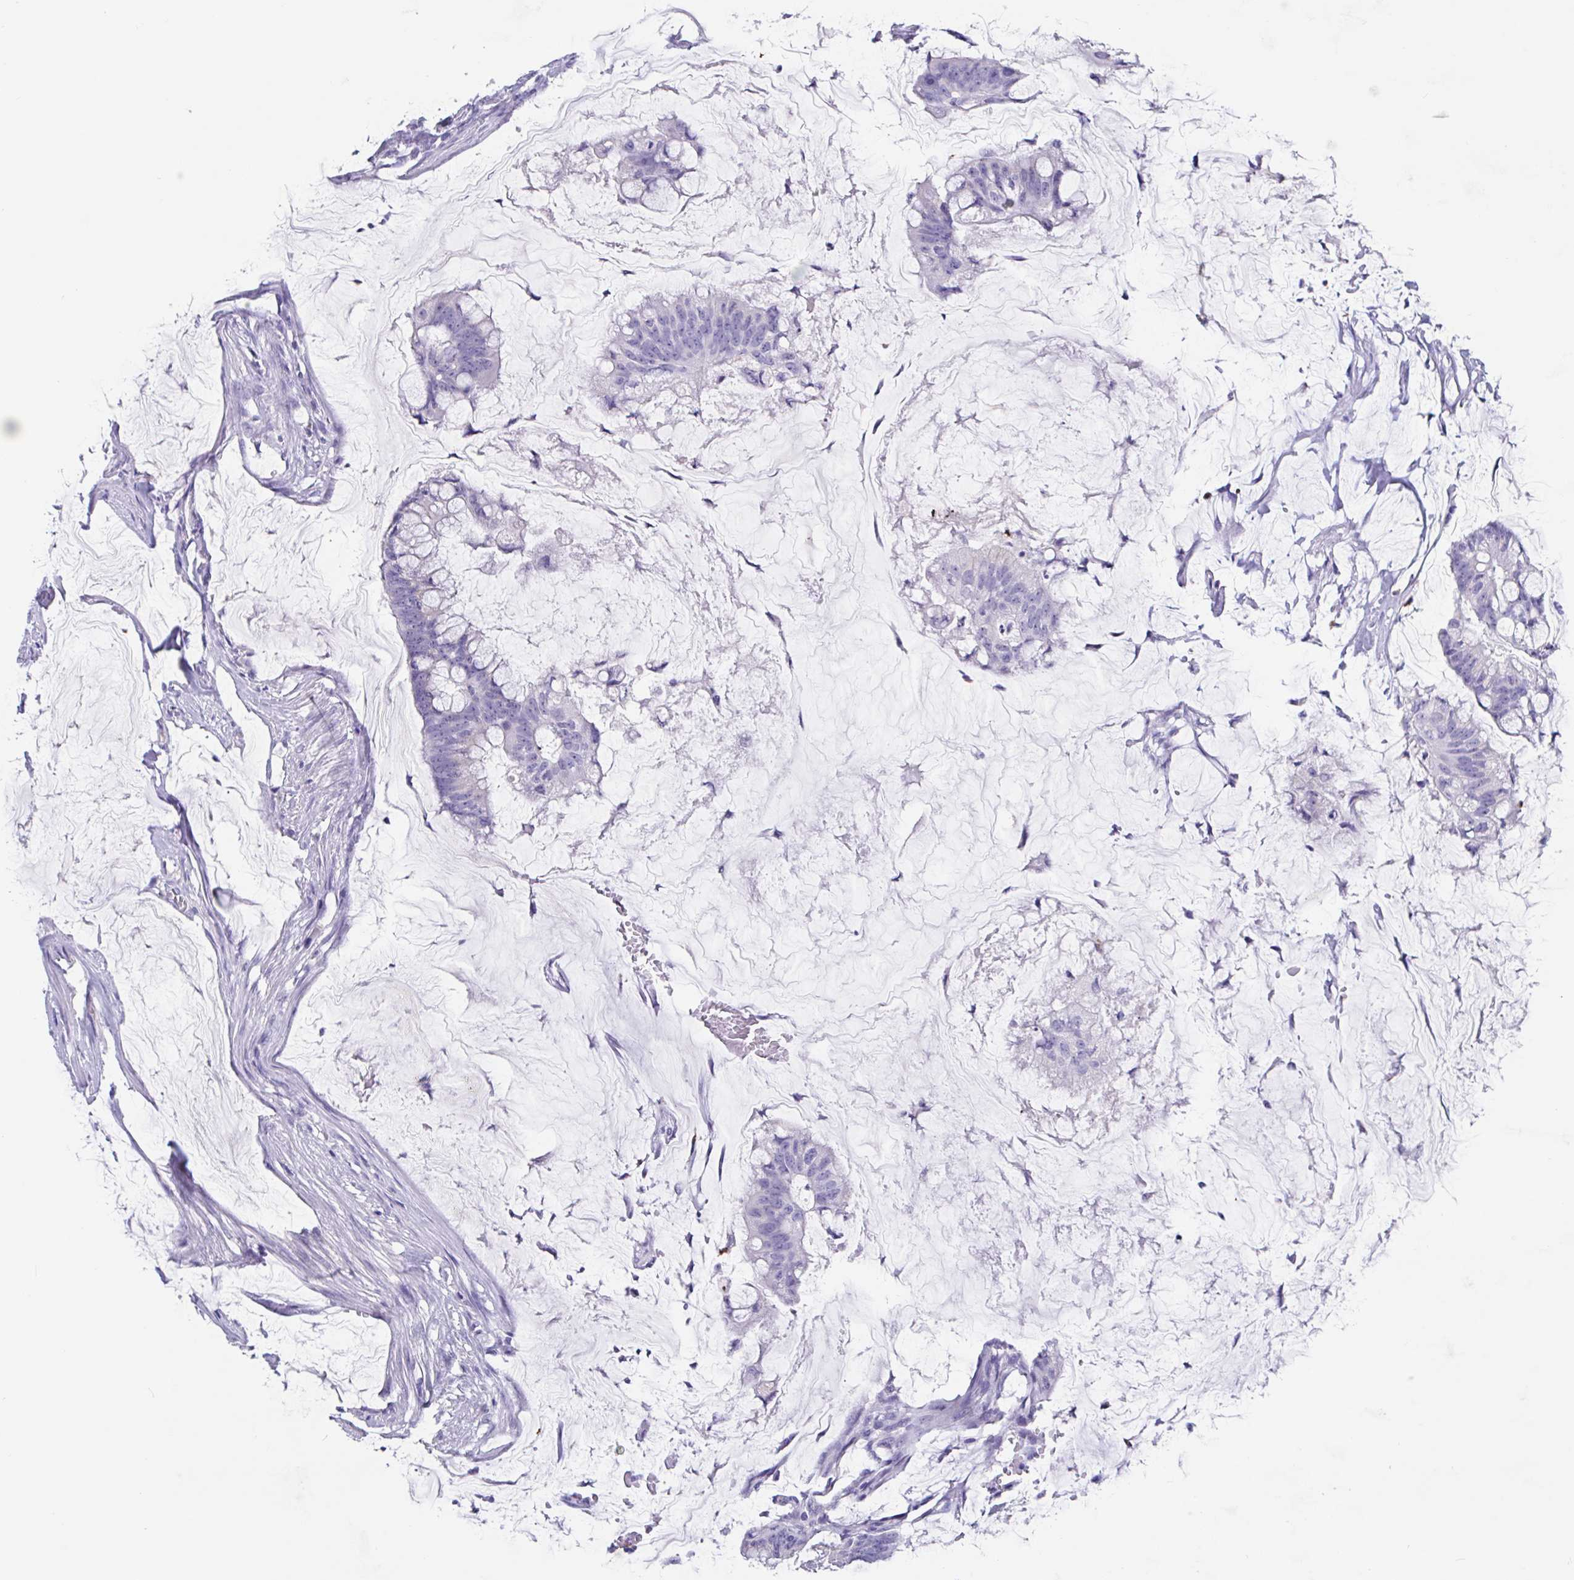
{"staining": {"intensity": "negative", "quantity": "none", "location": "none"}, "tissue": "colorectal cancer", "cell_type": "Tumor cells", "image_type": "cancer", "snomed": [{"axis": "morphology", "description": "Adenocarcinoma, NOS"}, {"axis": "topography", "description": "Colon"}], "caption": "Immunohistochemical staining of human colorectal adenocarcinoma demonstrates no significant expression in tumor cells.", "gene": "ZNHIT2", "patient": {"sex": "male", "age": 62}}